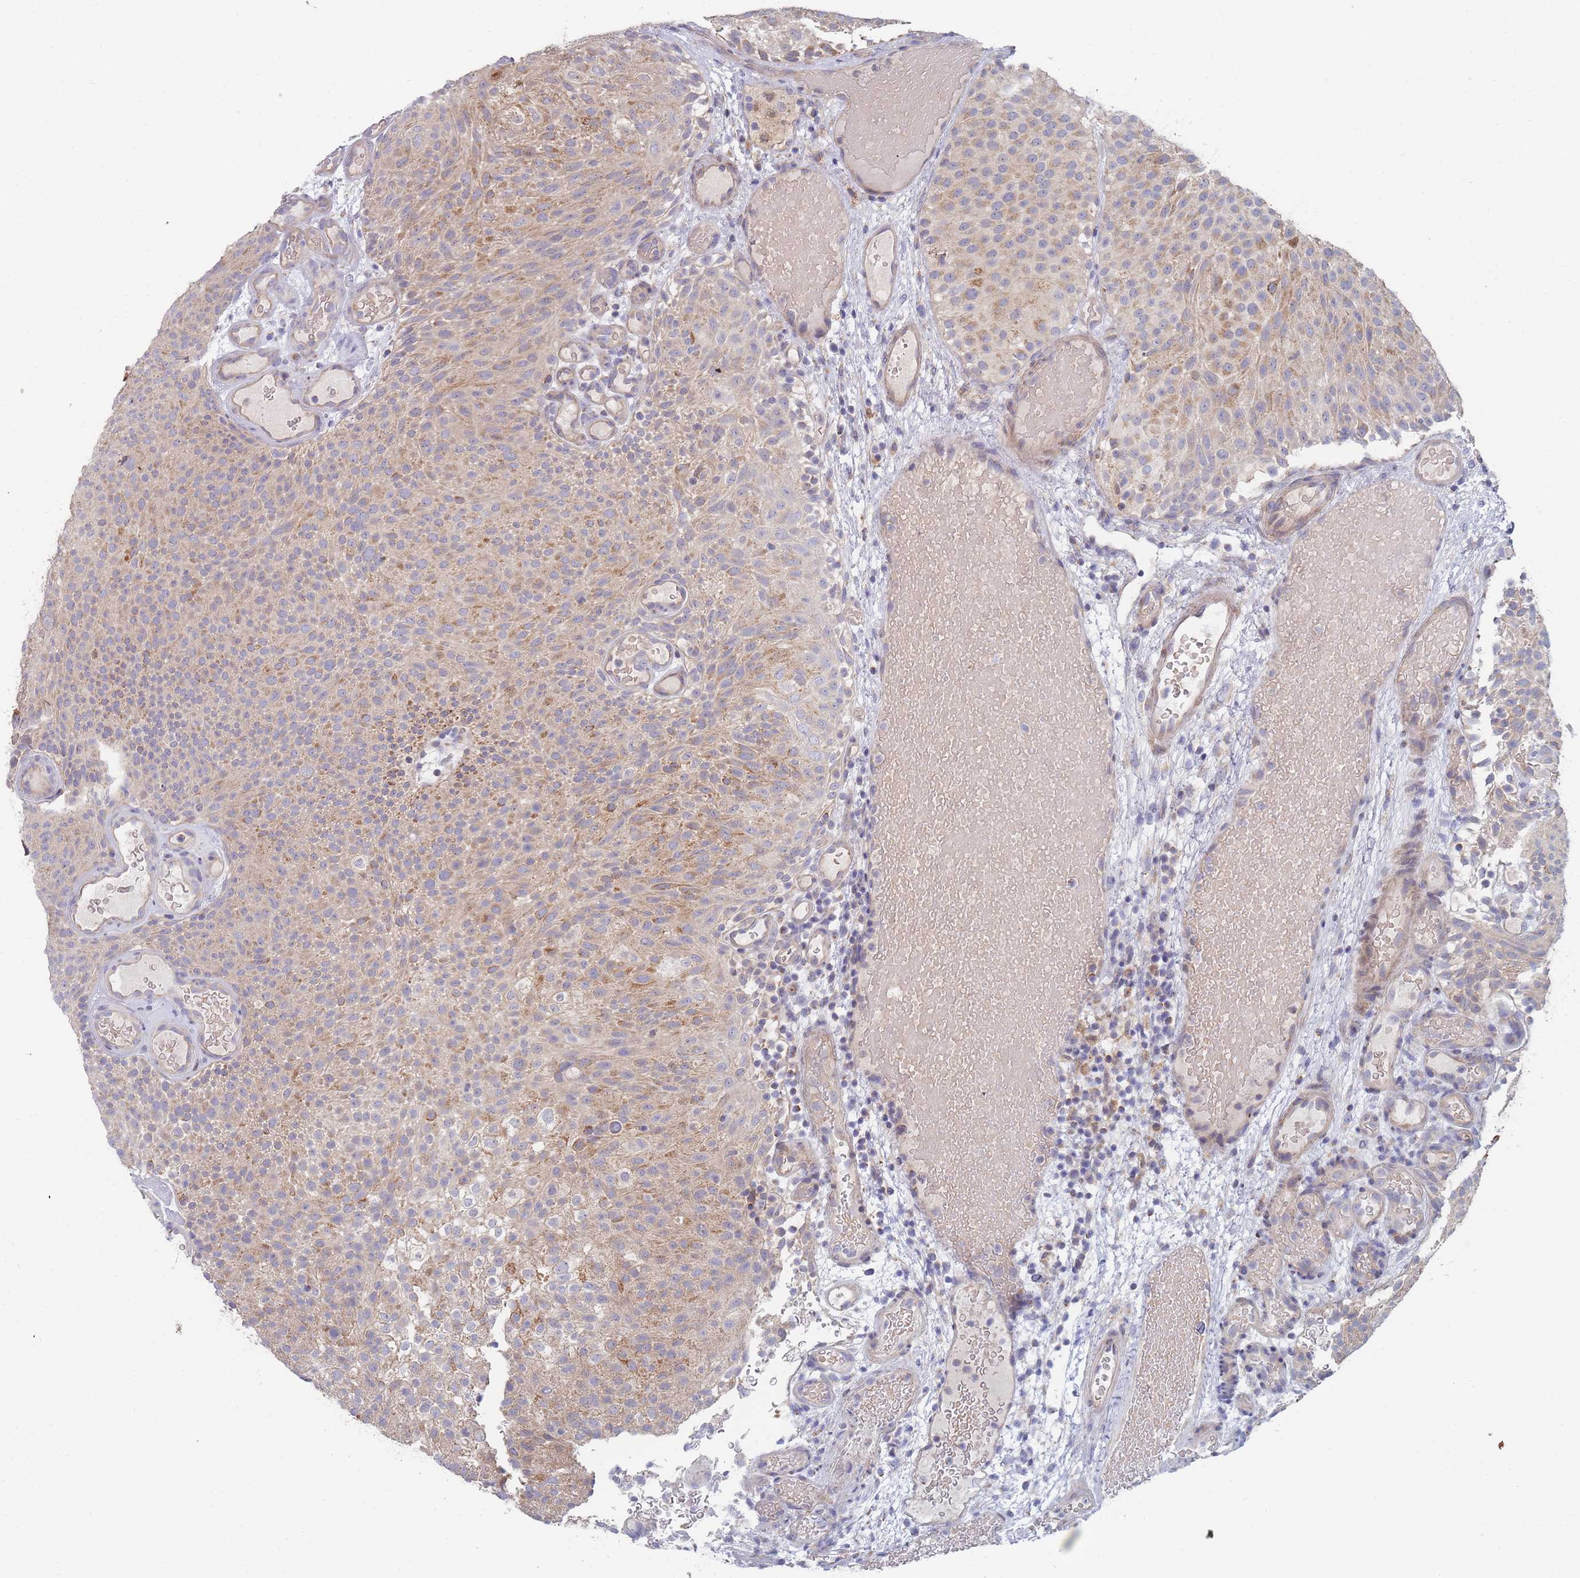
{"staining": {"intensity": "moderate", "quantity": "25%-75%", "location": "cytoplasmic/membranous"}, "tissue": "urothelial cancer", "cell_type": "Tumor cells", "image_type": "cancer", "snomed": [{"axis": "morphology", "description": "Urothelial carcinoma, Low grade"}, {"axis": "topography", "description": "Urinary bladder"}], "caption": "IHC image of neoplastic tissue: urothelial cancer stained using immunohistochemistry reveals medium levels of moderate protein expression localized specifically in the cytoplasmic/membranous of tumor cells, appearing as a cytoplasmic/membranous brown color.", "gene": "NUB1", "patient": {"sex": "male", "age": 78}}